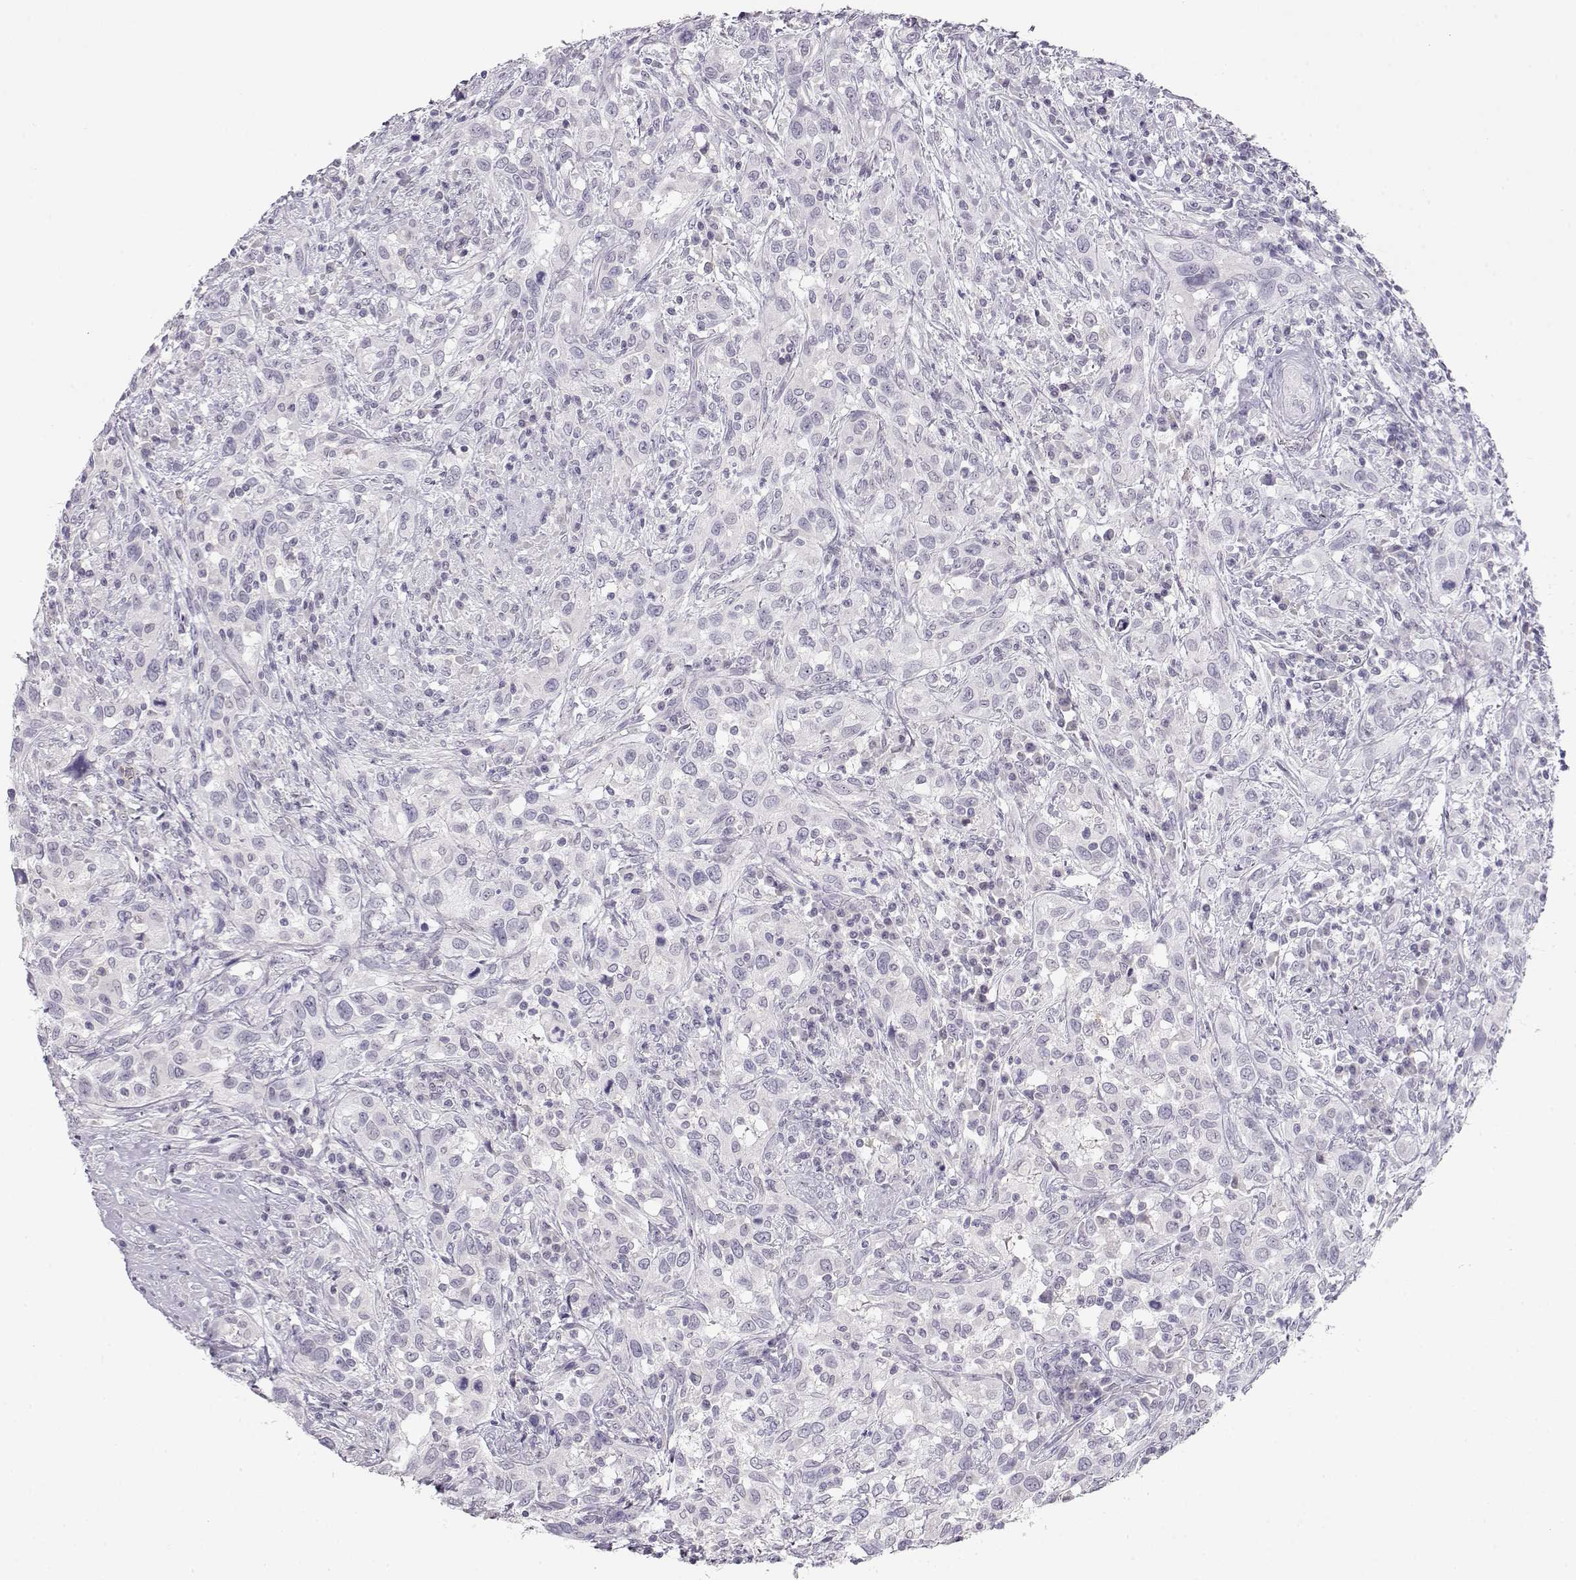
{"staining": {"intensity": "negative", "quantity": "none", "location": "none"}, "tissue": "urothelial cancer", "cell_type": "Tumor cells", "image_type": "cancer", "snomed": [{"axis": "morphology", "description": "Urothelial carcinoma, NOS"}, {"axis": "morphology", "description": "Urothelial carcinoma, High grade"}, {"axis": "topography", "description": "Urinary bladder"}], "caption": "An IHC photomicrograph of high-grade urothelial carcinoma is shown. There is no staining in tumor cells of high-grade urothelial carcinoma.", "gene": "IMPG1", "patient": {"sex": "female", "age": 64}}